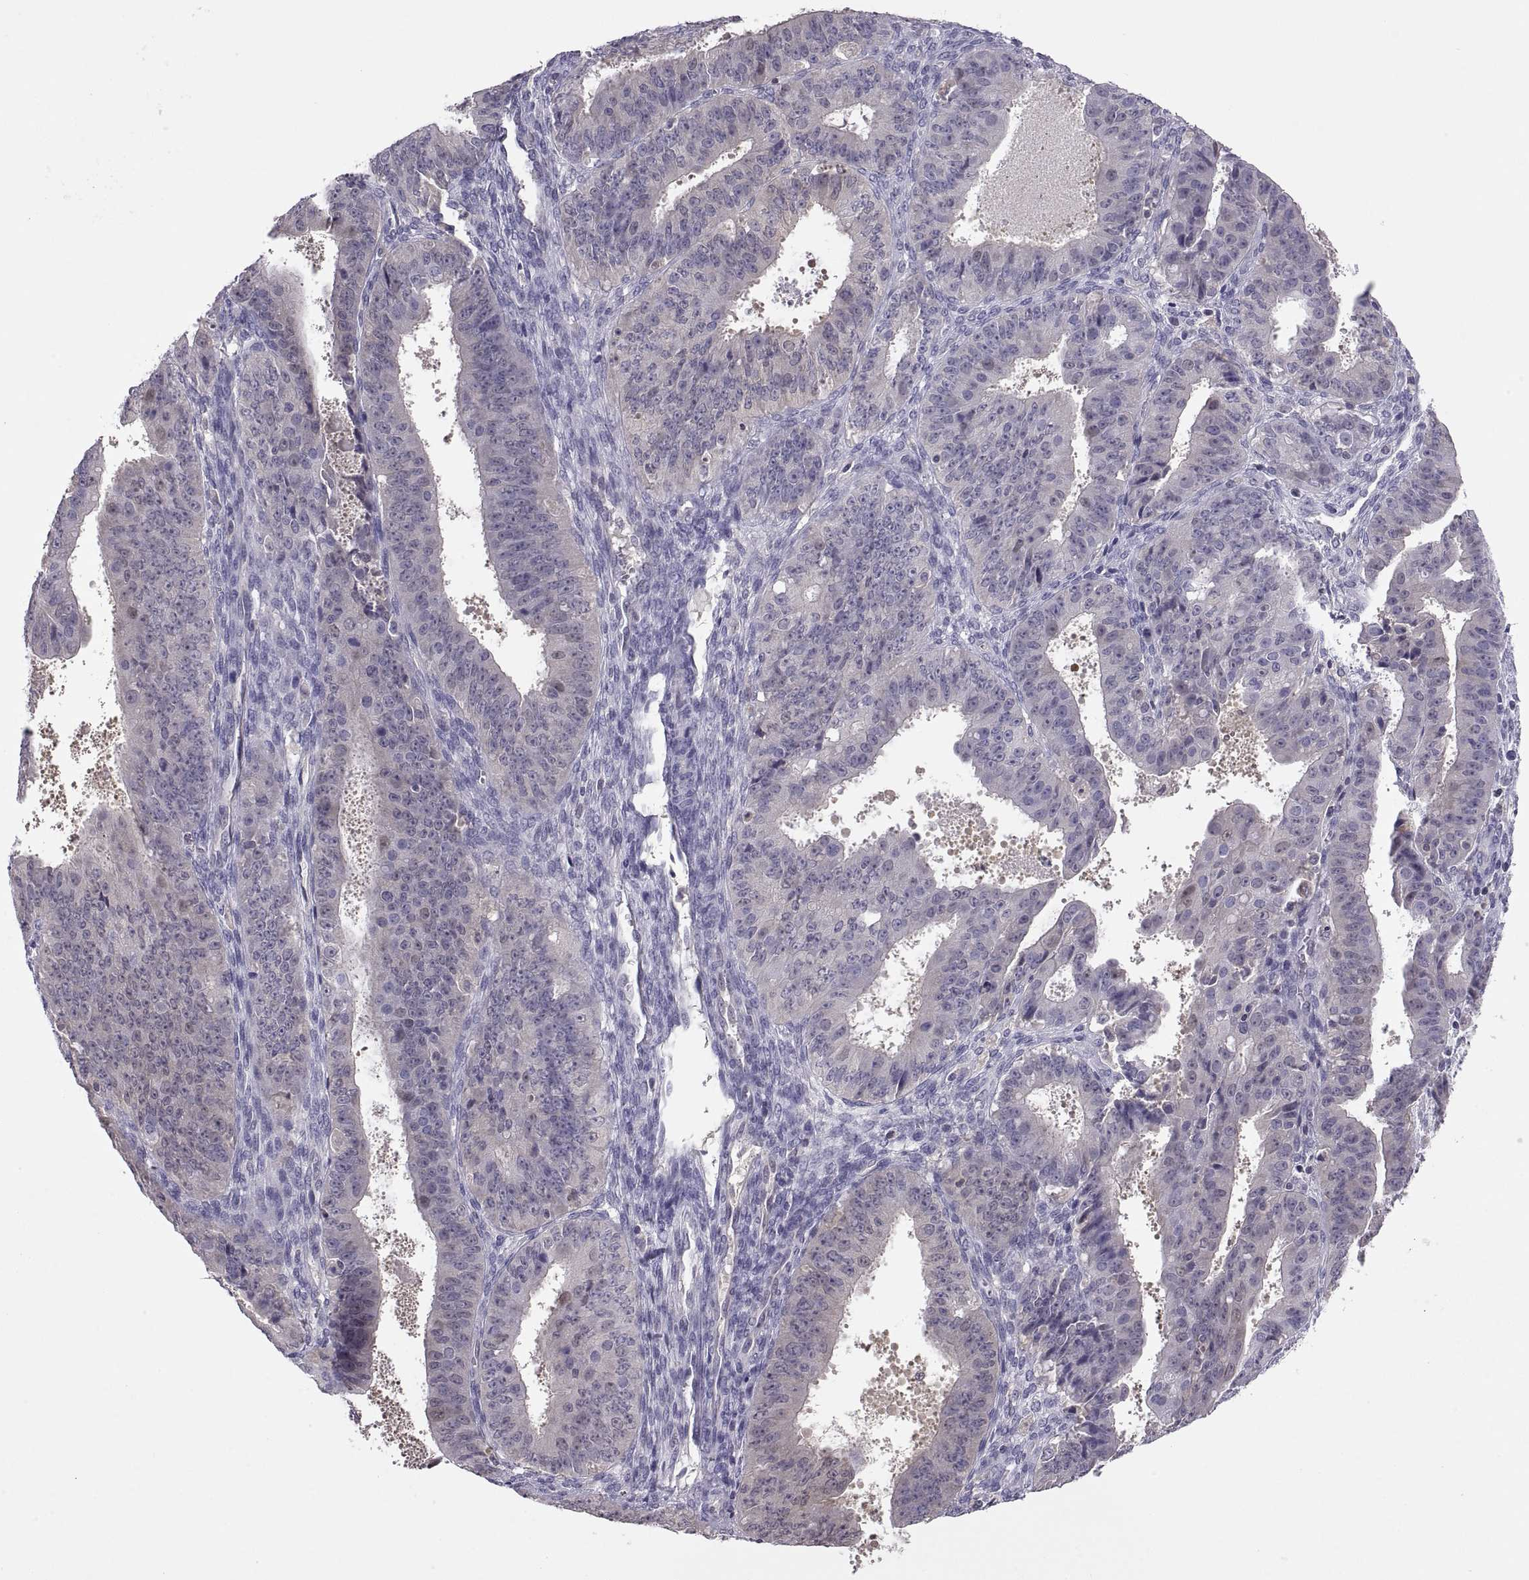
{"staining": {"intensity": "negative", "quantity": "none", "location": "none"}, "tissue": "ovarian cancer", "cell_type": "Tumor cells", "image_type": "cancer", "snomed": [{"axis": "morphology", "description": "Carcinoma, endometroid"}, {"axis": "topography", "description": "Ovary"}], "caption": "The micrograph reveals no staining of tumor cells in ovarian cancer. The staining is performed using DAB brown chromogen with nuclei counter-stained in using hematoxylin.", "gene": "FGF9", "patient": {"sex": "female", "age": 42}}